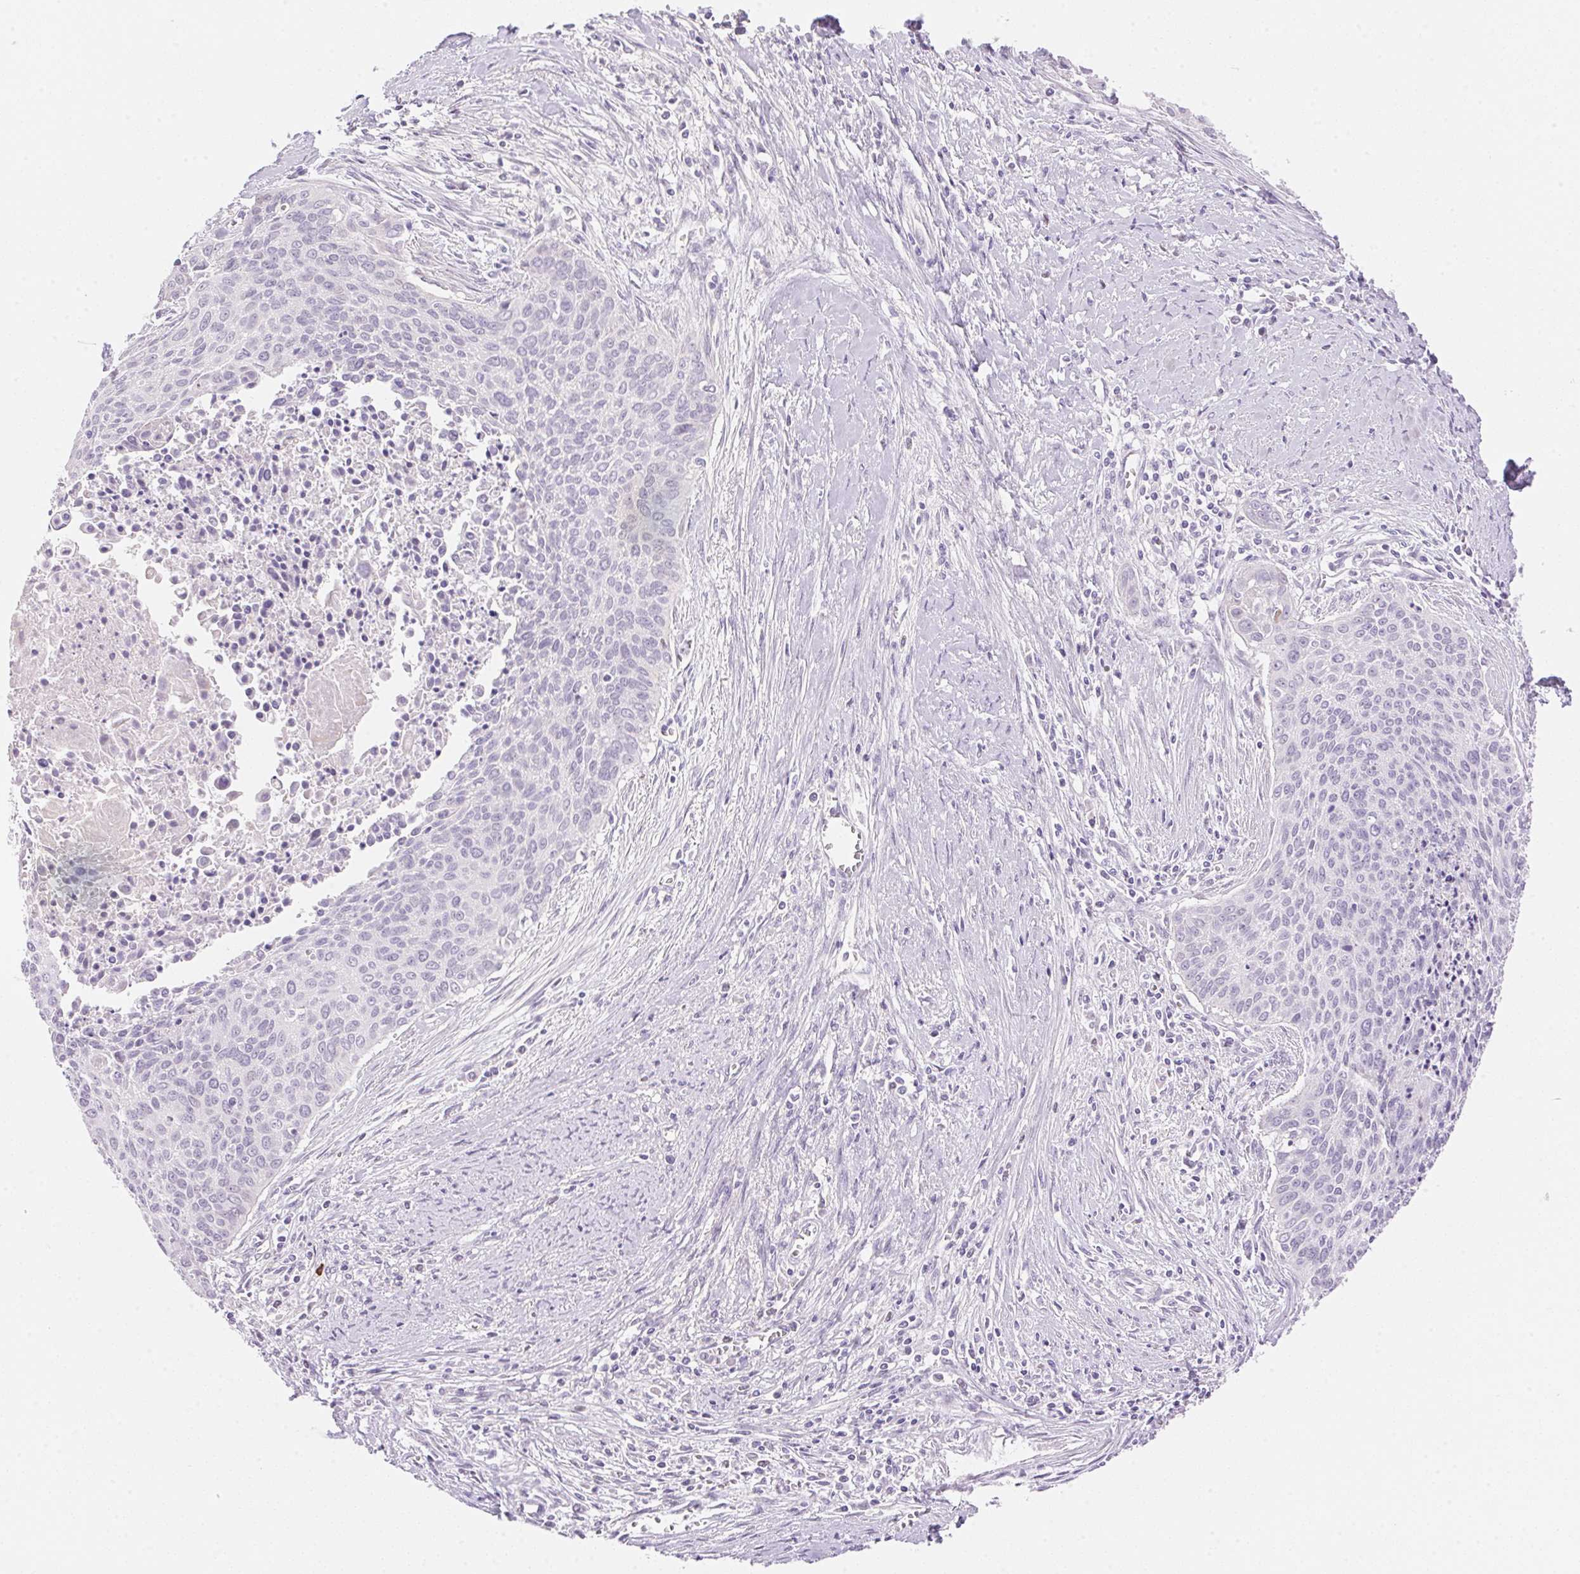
{"staining": {"intensity": "negative", "quantity": "none", "location": "none"}, "tissue": "cervical cancer", "cell_type": "Tumor cells", "image_type": "cancer", "snomed": [{"axis": "morphology", "description": "Squamous cell carcinoma, NOS"}, {"axis": "topography", "description": "Cervix"}], "caption": "Squamous cell carcinoma (cervical) was stained to show a protein in brown. There is no significant expression in tumor cells.", "gene": "TEKT1", "patient": {"sex": "female", "age": 55}}